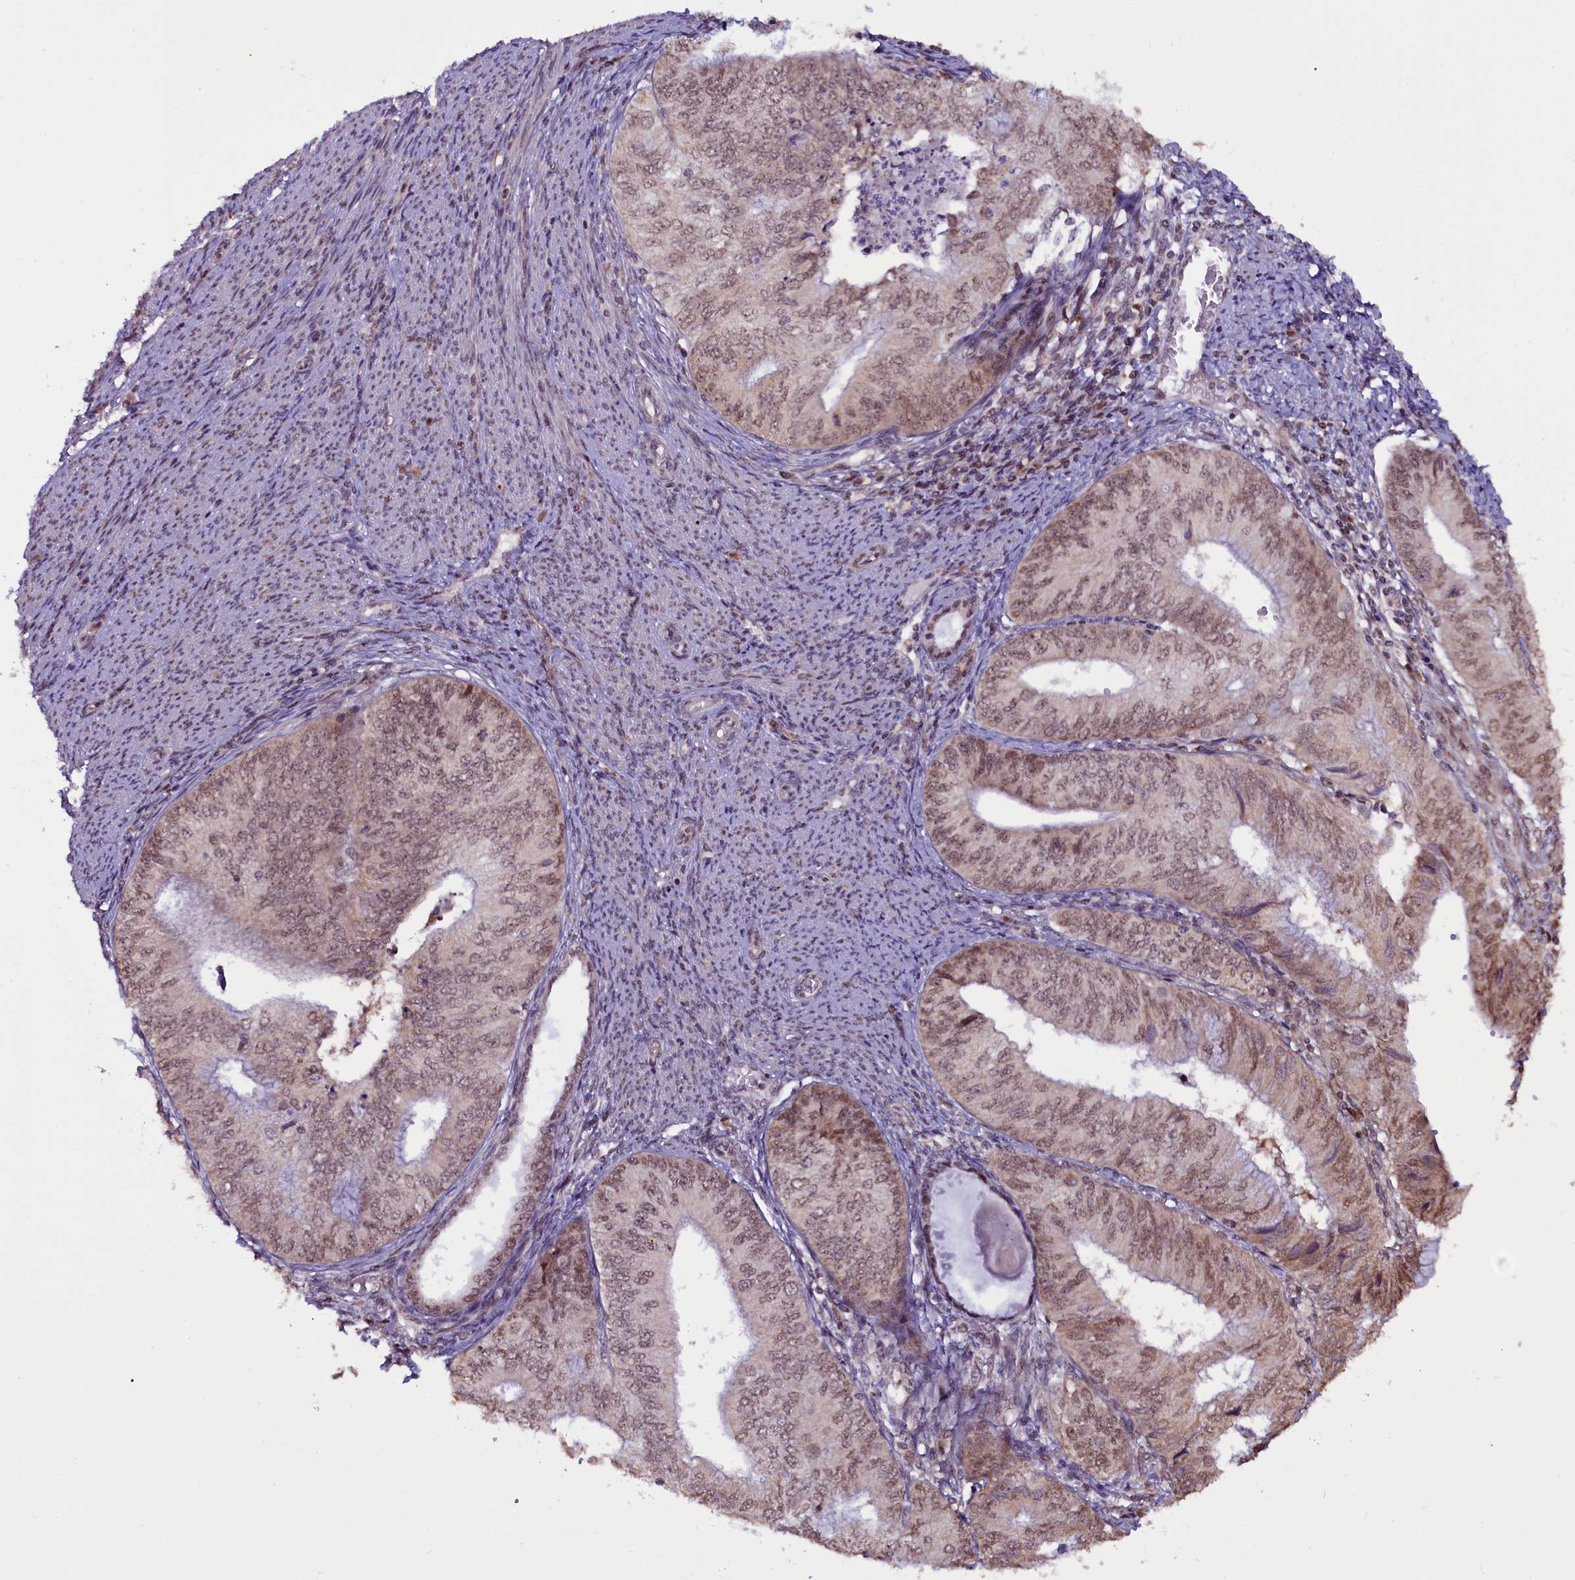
{"staining": {"intensity": "weak", "quantity": ">75%", "location": "nuclear"}, "tissue": "endometrial cancer", "cell_type": "Tumor cells", "image_type": "cancer", "snomed": [{"axis": "morphology", "description": "Adenocarcinoma, NOS"}, {"axis": "topography", "description": "Endometrium"}], "caption": "Human endometrial cancer (adenocarcinoma) stained for a protein (brown) exhibits weak nuclear positive expression in approximately >75% of tumor cells.", "gene": "RPUSD2", "patient": {"sex": "female", "age": 68}}